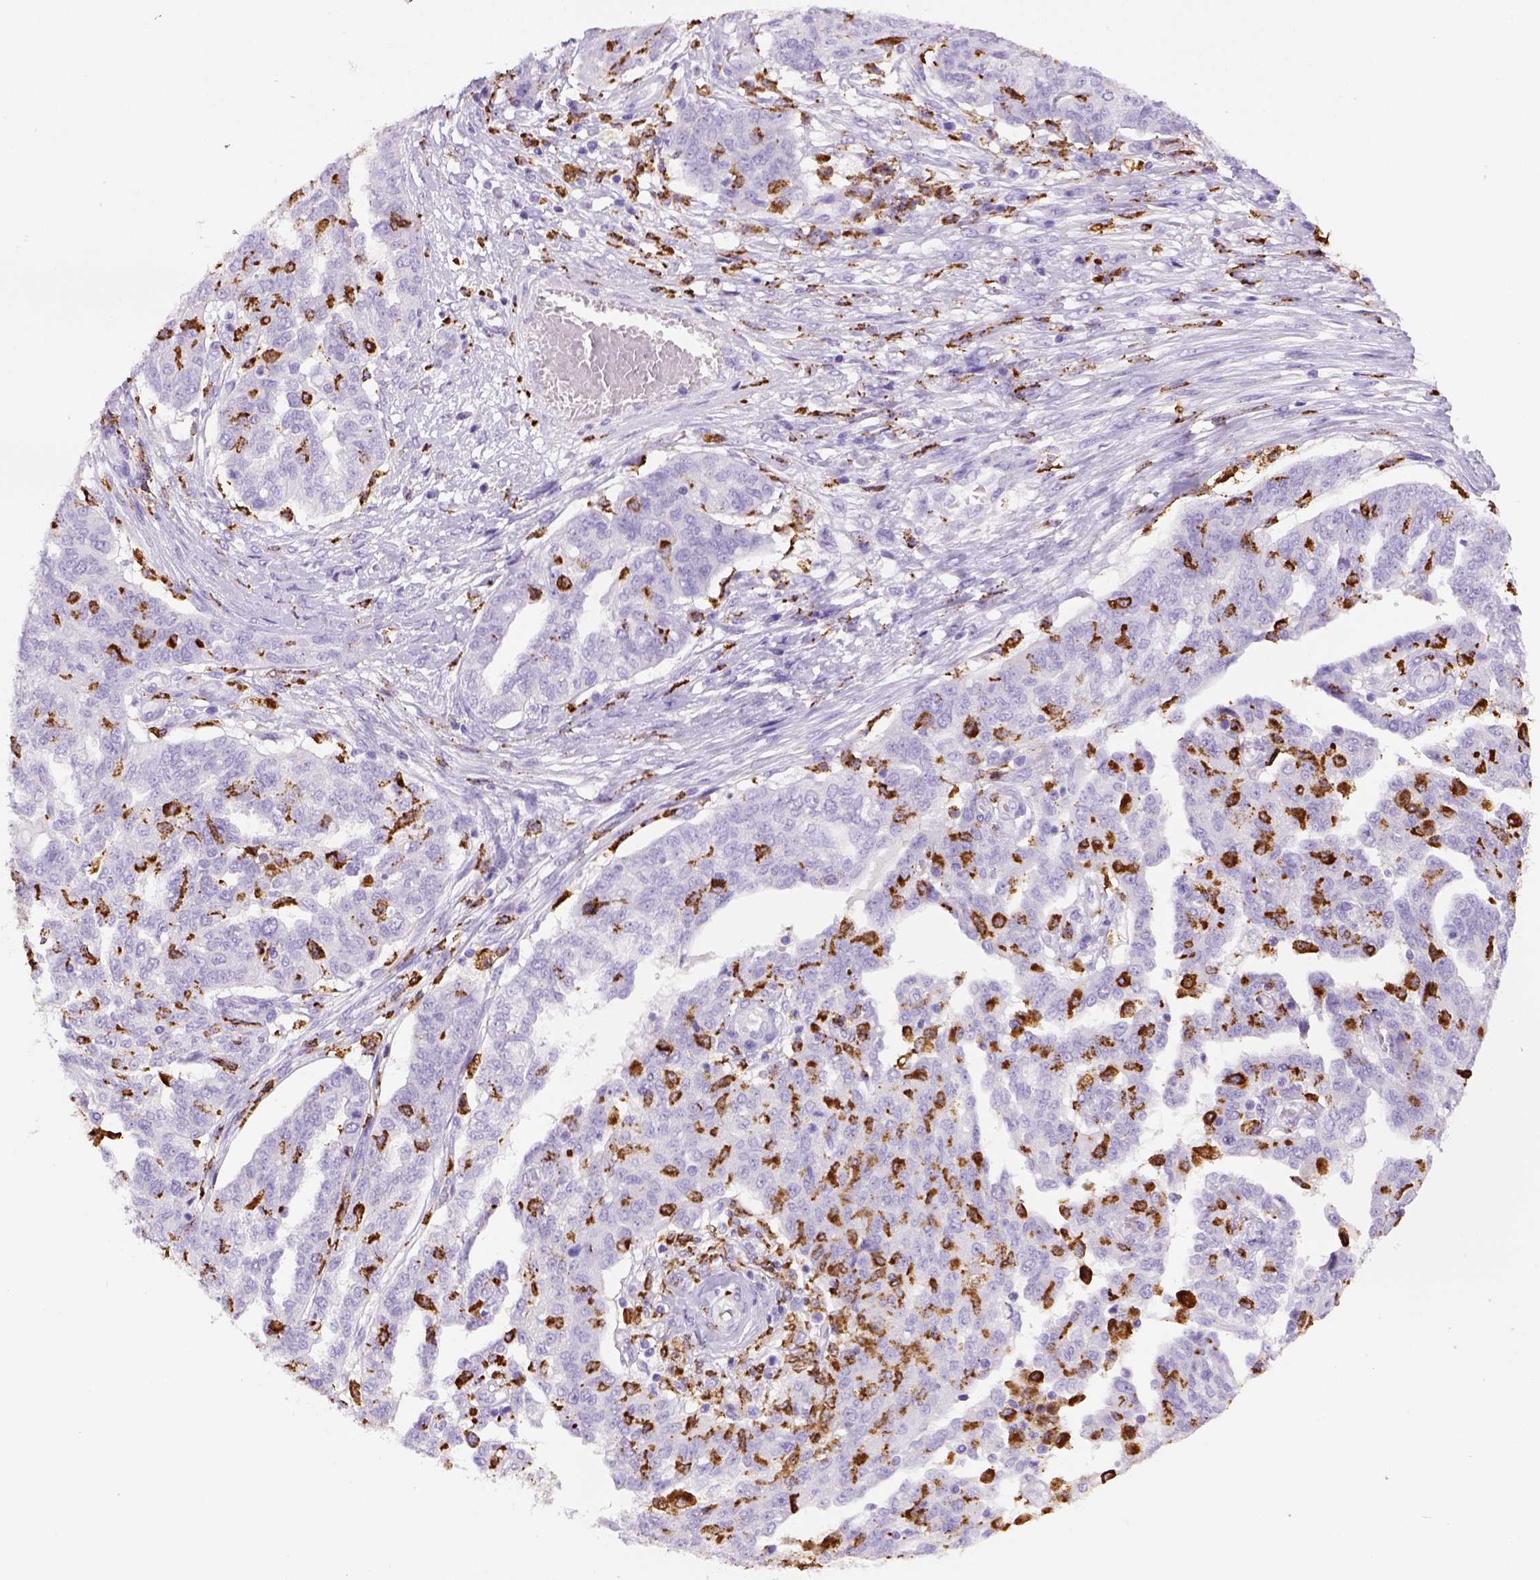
{"staining": {"intensity": "negative", "quantity": "none", "location": "none"}, "tissue": "ovarian cancer", "cell_type": "Tumor cells", "image_type": "cancer", "snomed": [{"axis": "morphology", "description": "Cystadenocarcinoma, serous, NOS"}, {"axis": "topography", "description": "Ovary"}], "caption": "Ovarian cancer (serous cystadenocarcinoma) was stained to show a protein in brown. There is no significant expression in tumor cells.", "gene": "CD68", "patient": {"sex": "female", "age": 67}}